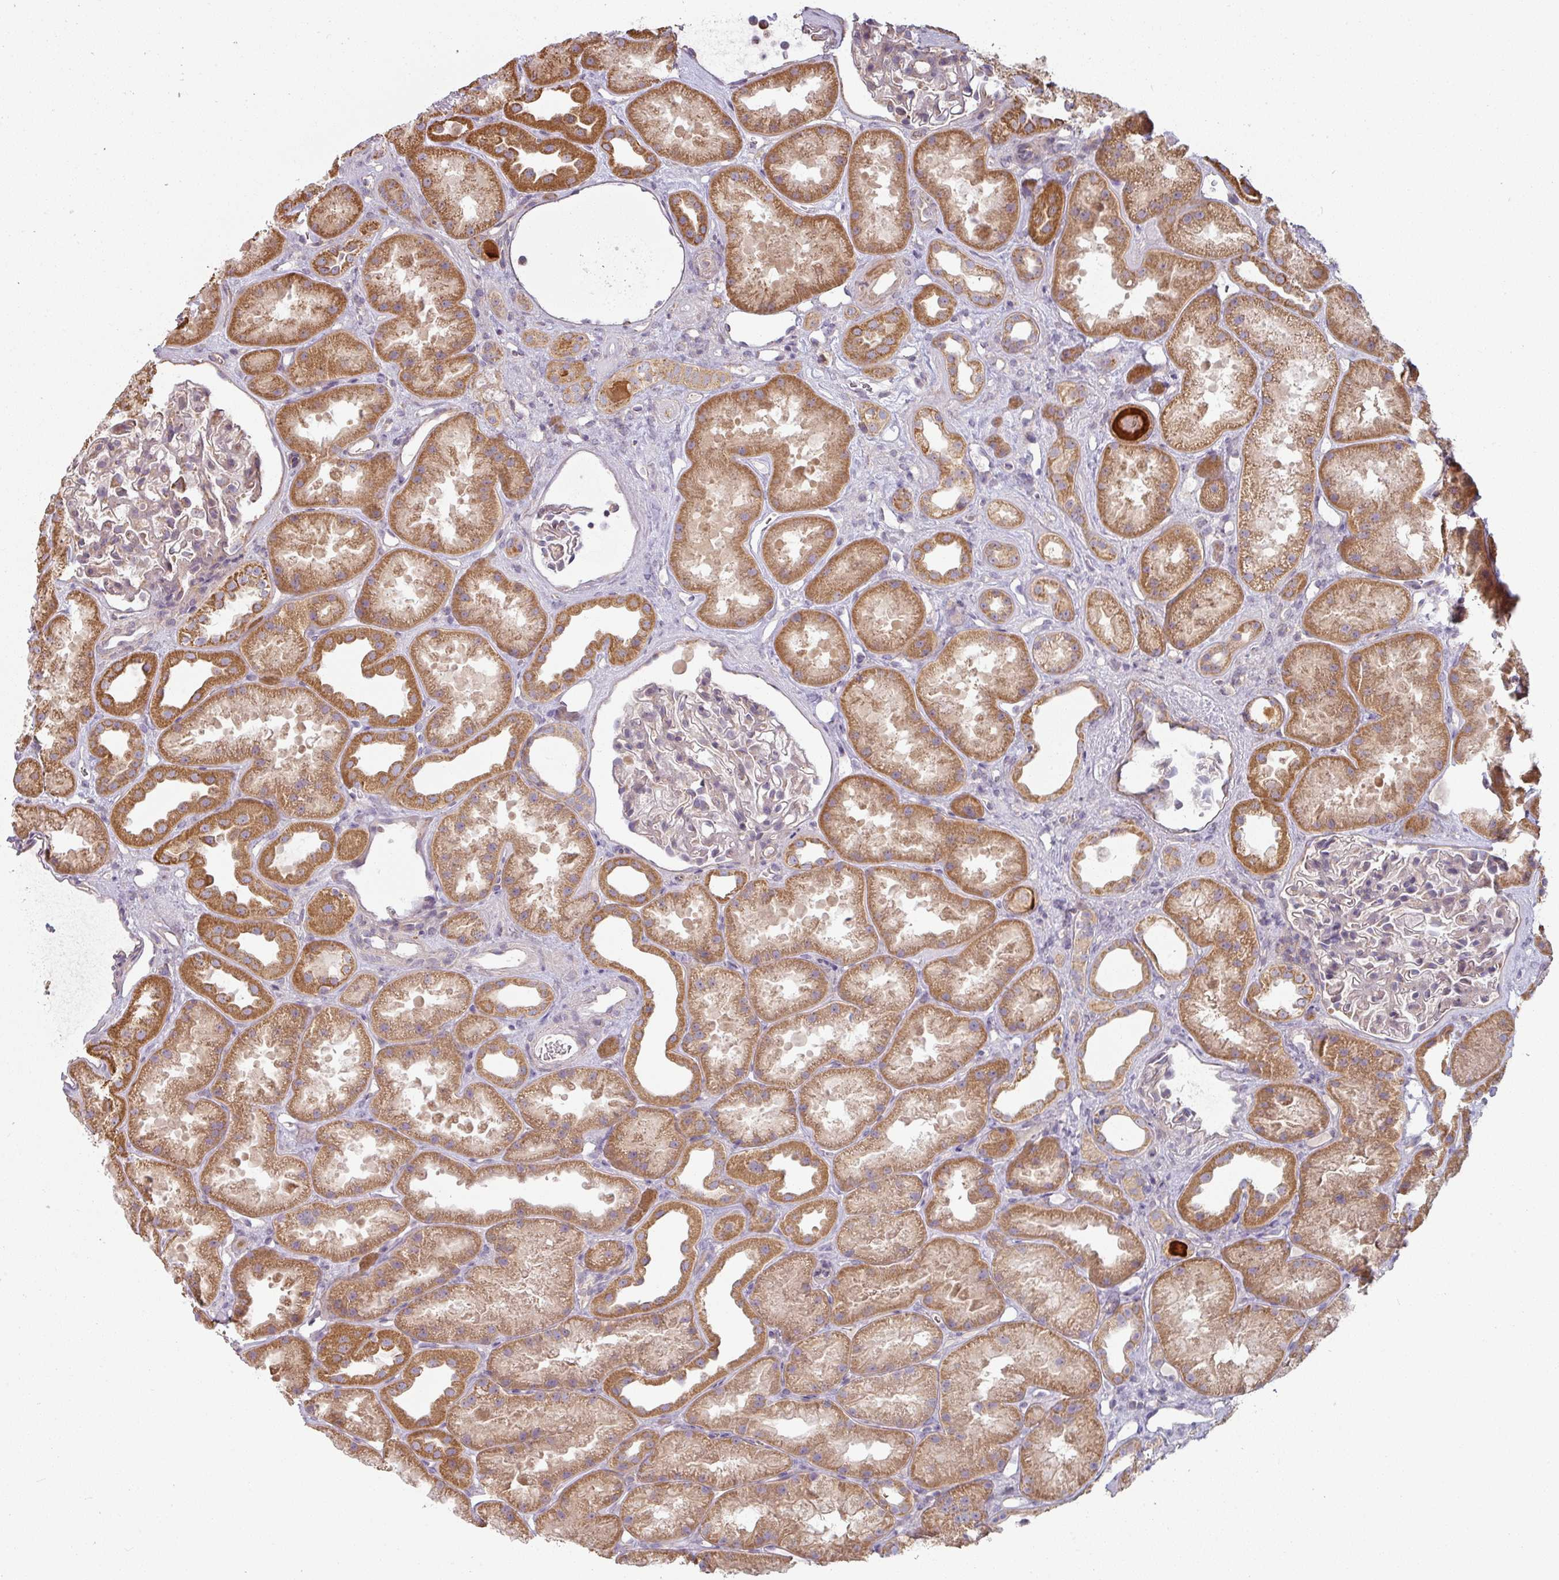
{"staining": {"intensity": "weak", "quantity": "25%-75%", "location": "cytoplasmic/membranous"}, "tissue": "kidney", "cell_type": "Cells in glomeruli", "image_type": "normal", "snomed": [{"axis": "morphology", "description": "Normal tissue, NOS"}, {"axis": "topography", "description": "Kidney"}], "caption": "Protein positivity by IHC exhibits weak cytoplasmic/membranous positivity in about 25%-75% of cells in glomeruli in benign kidney. (DAB IHC, brown staining for protein, blue staining for nuclei).", "gene": "PLEKHJ1", "patient": {"sex": "male", "age": 61}}